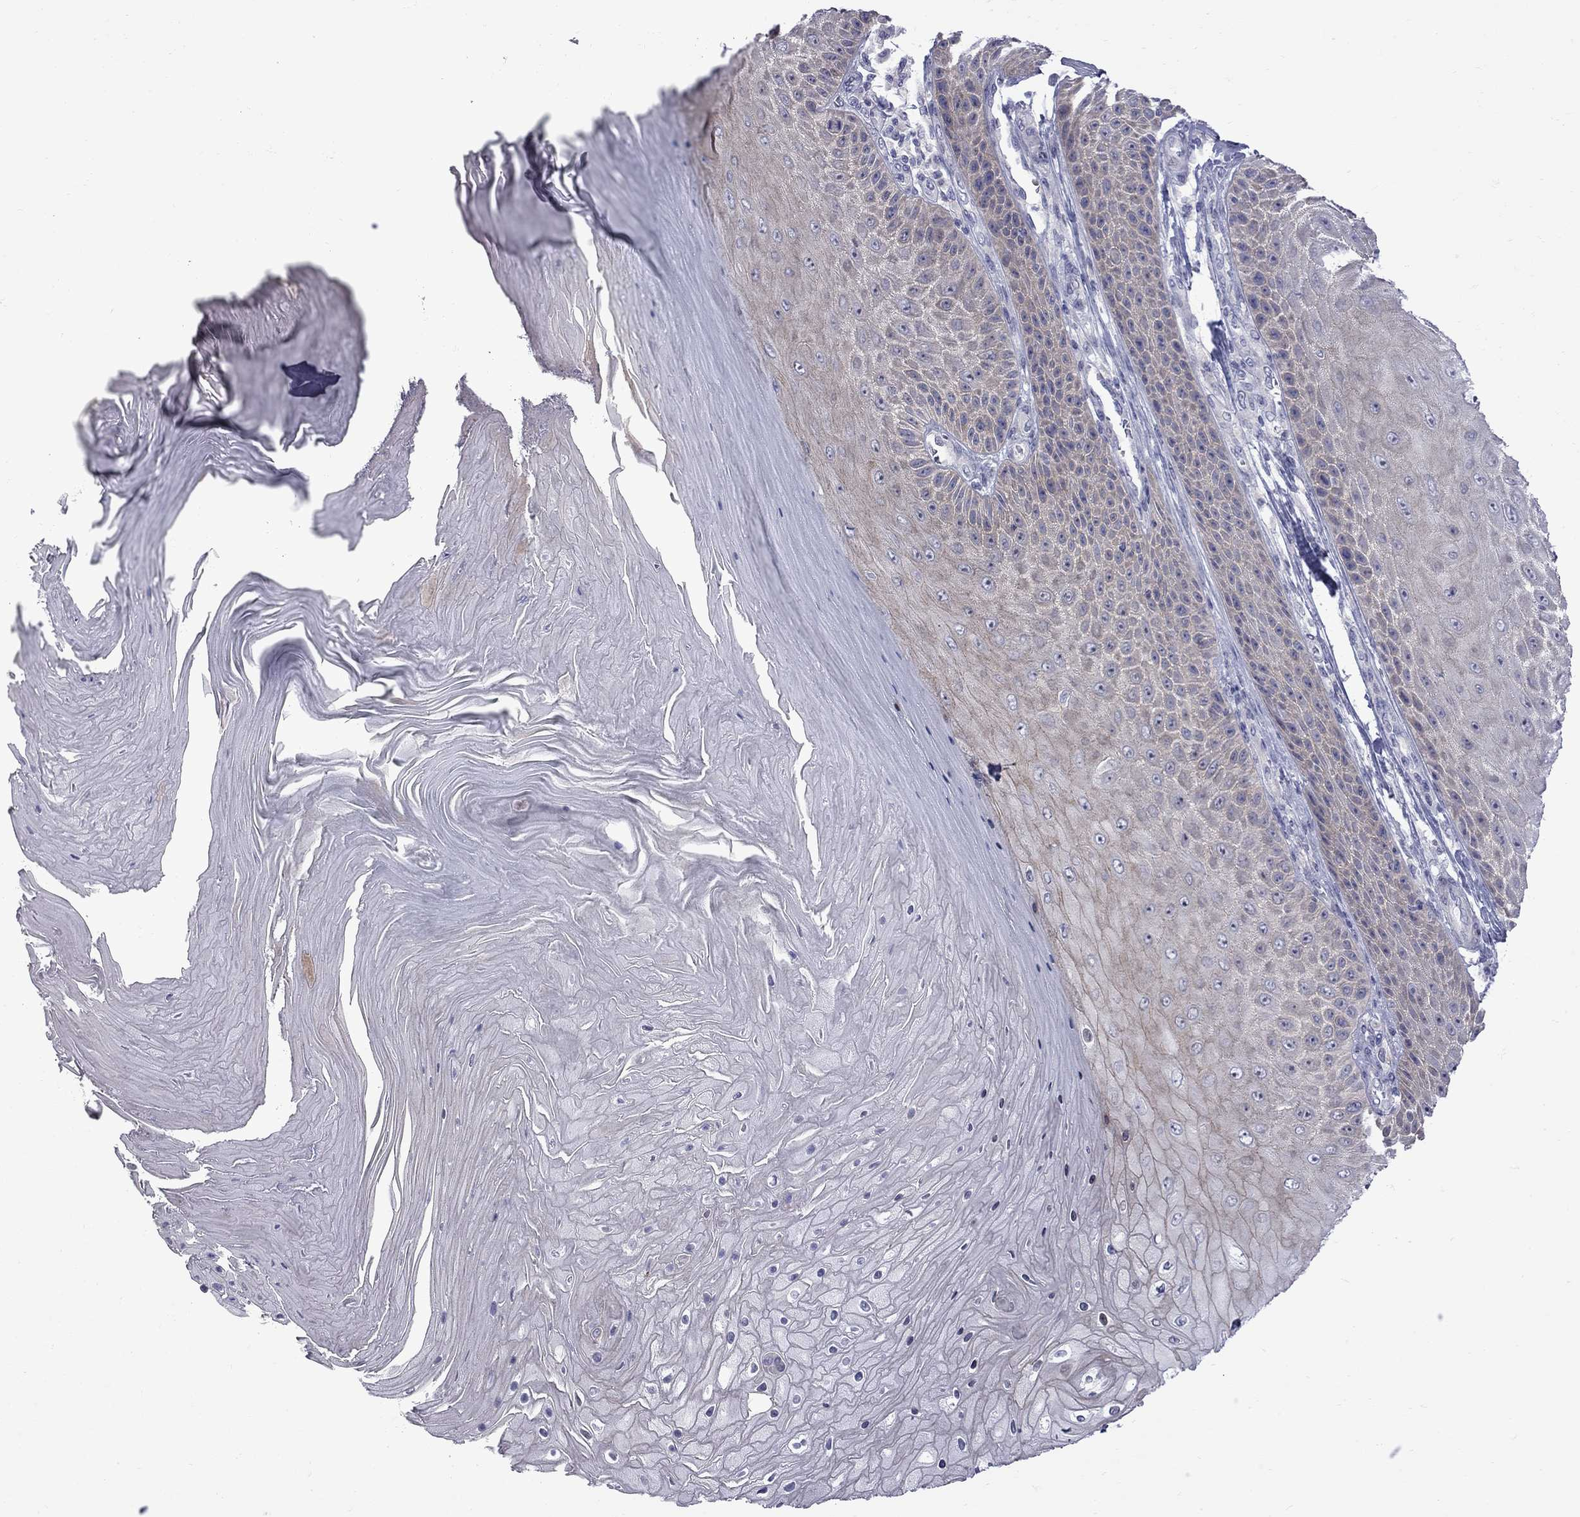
{"staining": {"intensity": "weak", "quantity": "25%-75%", "location": "cytoplasmic/membranous"}, "tissue": "skin cancer", "cell_type": "Tumor cells", "image_type": "cancer", "snomed": [{"axis": "morphology", "description": "Squamous cell carcinoma, NOS"}, {"axis": "topography", "description": "Skin"}], "caption": "DAB immunohistochemical staining of human skin cancer (squamous cell carcinoma) displays weak cytoplasmic/membranous protein expression in approximately 25%-75% of tumor cells.", "gene": "NRARP", "patient": {"sex": "male", "age": 62}}